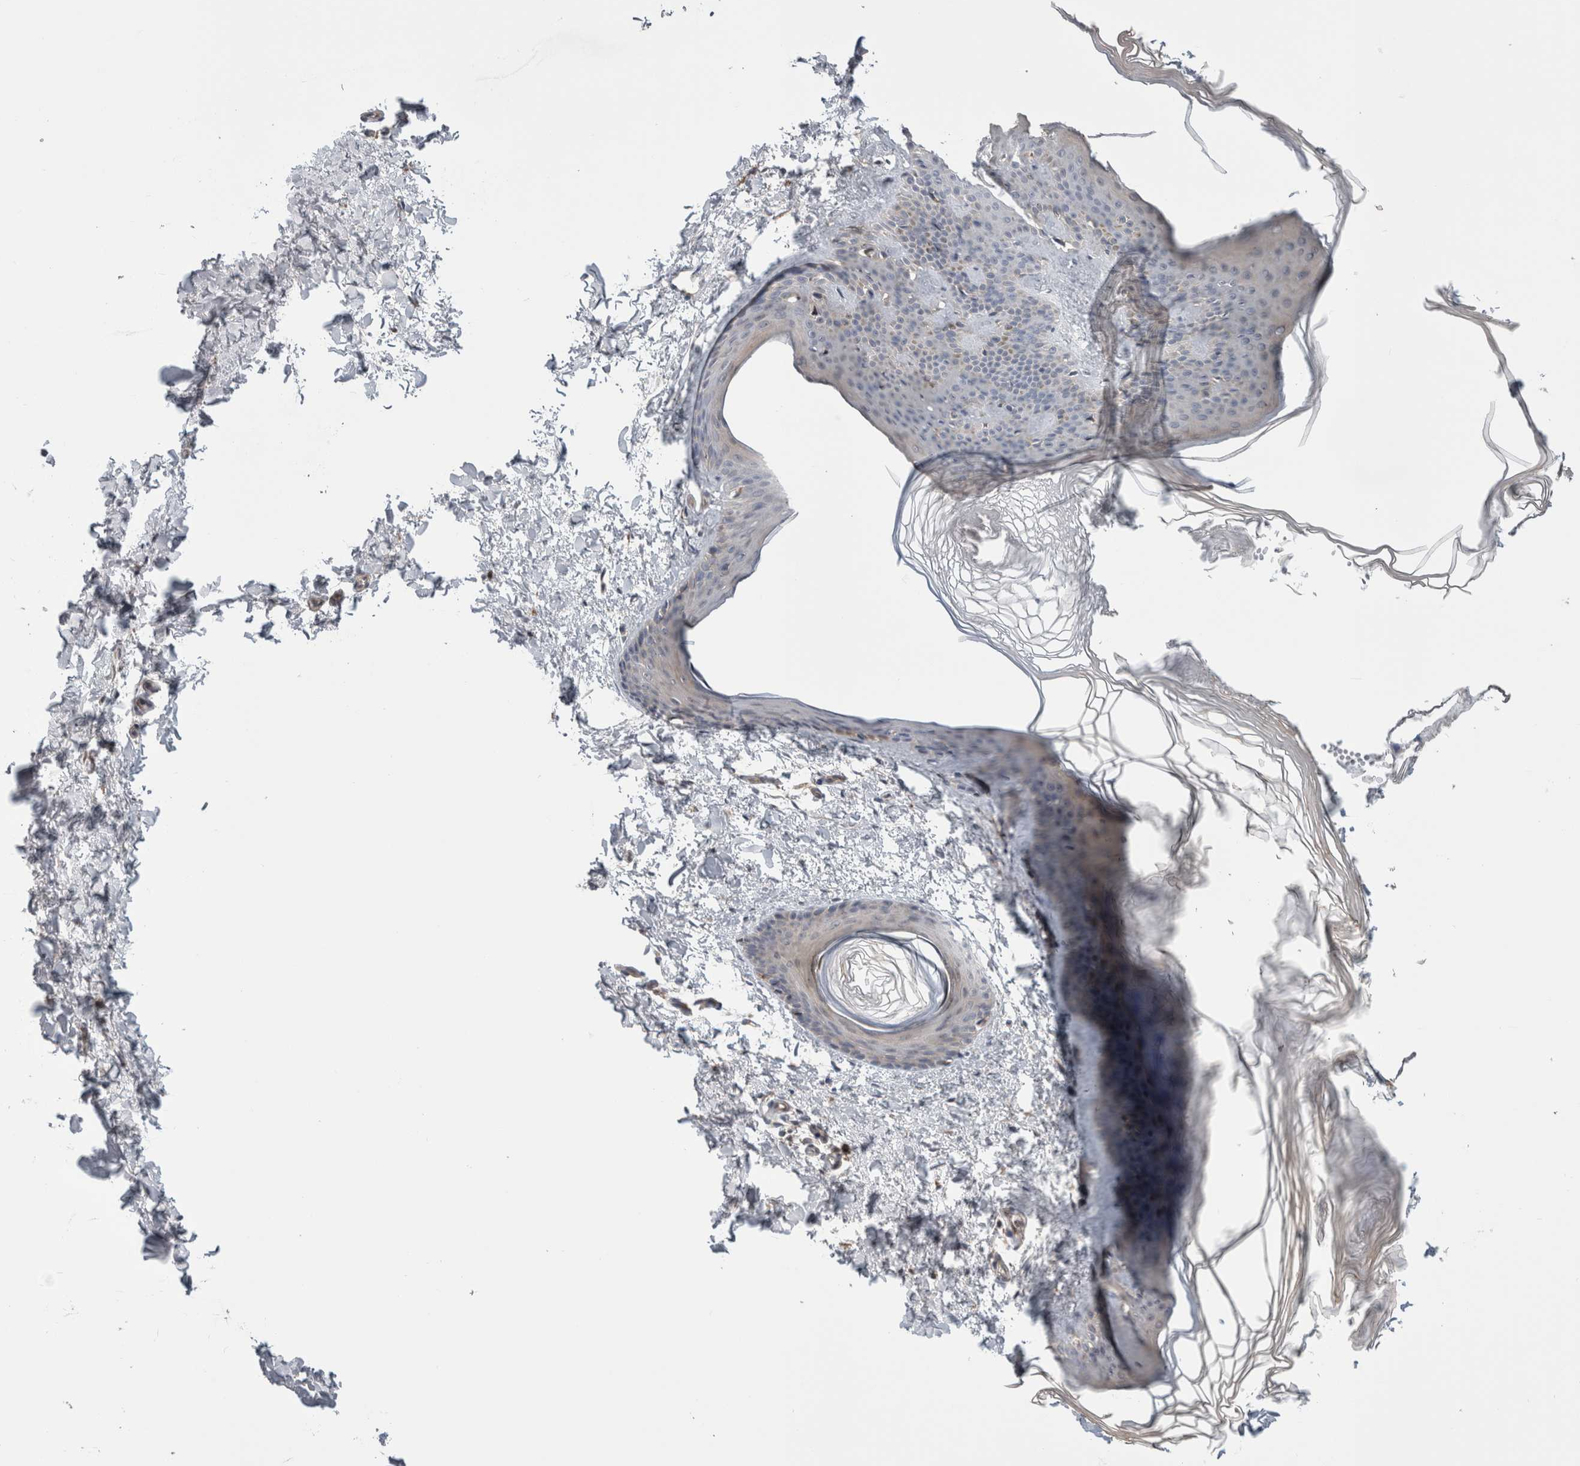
{"staining": {"intensity": "negative", "quantity": "none", "location": "none"}, "tissue": "skin", "cell_type": "Fibroblasts", "image_type": "normal", "snomed": [{"axis": "morphology", "description": "Normal tissue, NOS"}, {"axis": "topography", "description": "Skin"}], "caption": "Fibroblasts show no significant protein positivity in unremarkable skin.", "gene": "ADGRL3", "patient": {"sex": "female", "age": 27}}